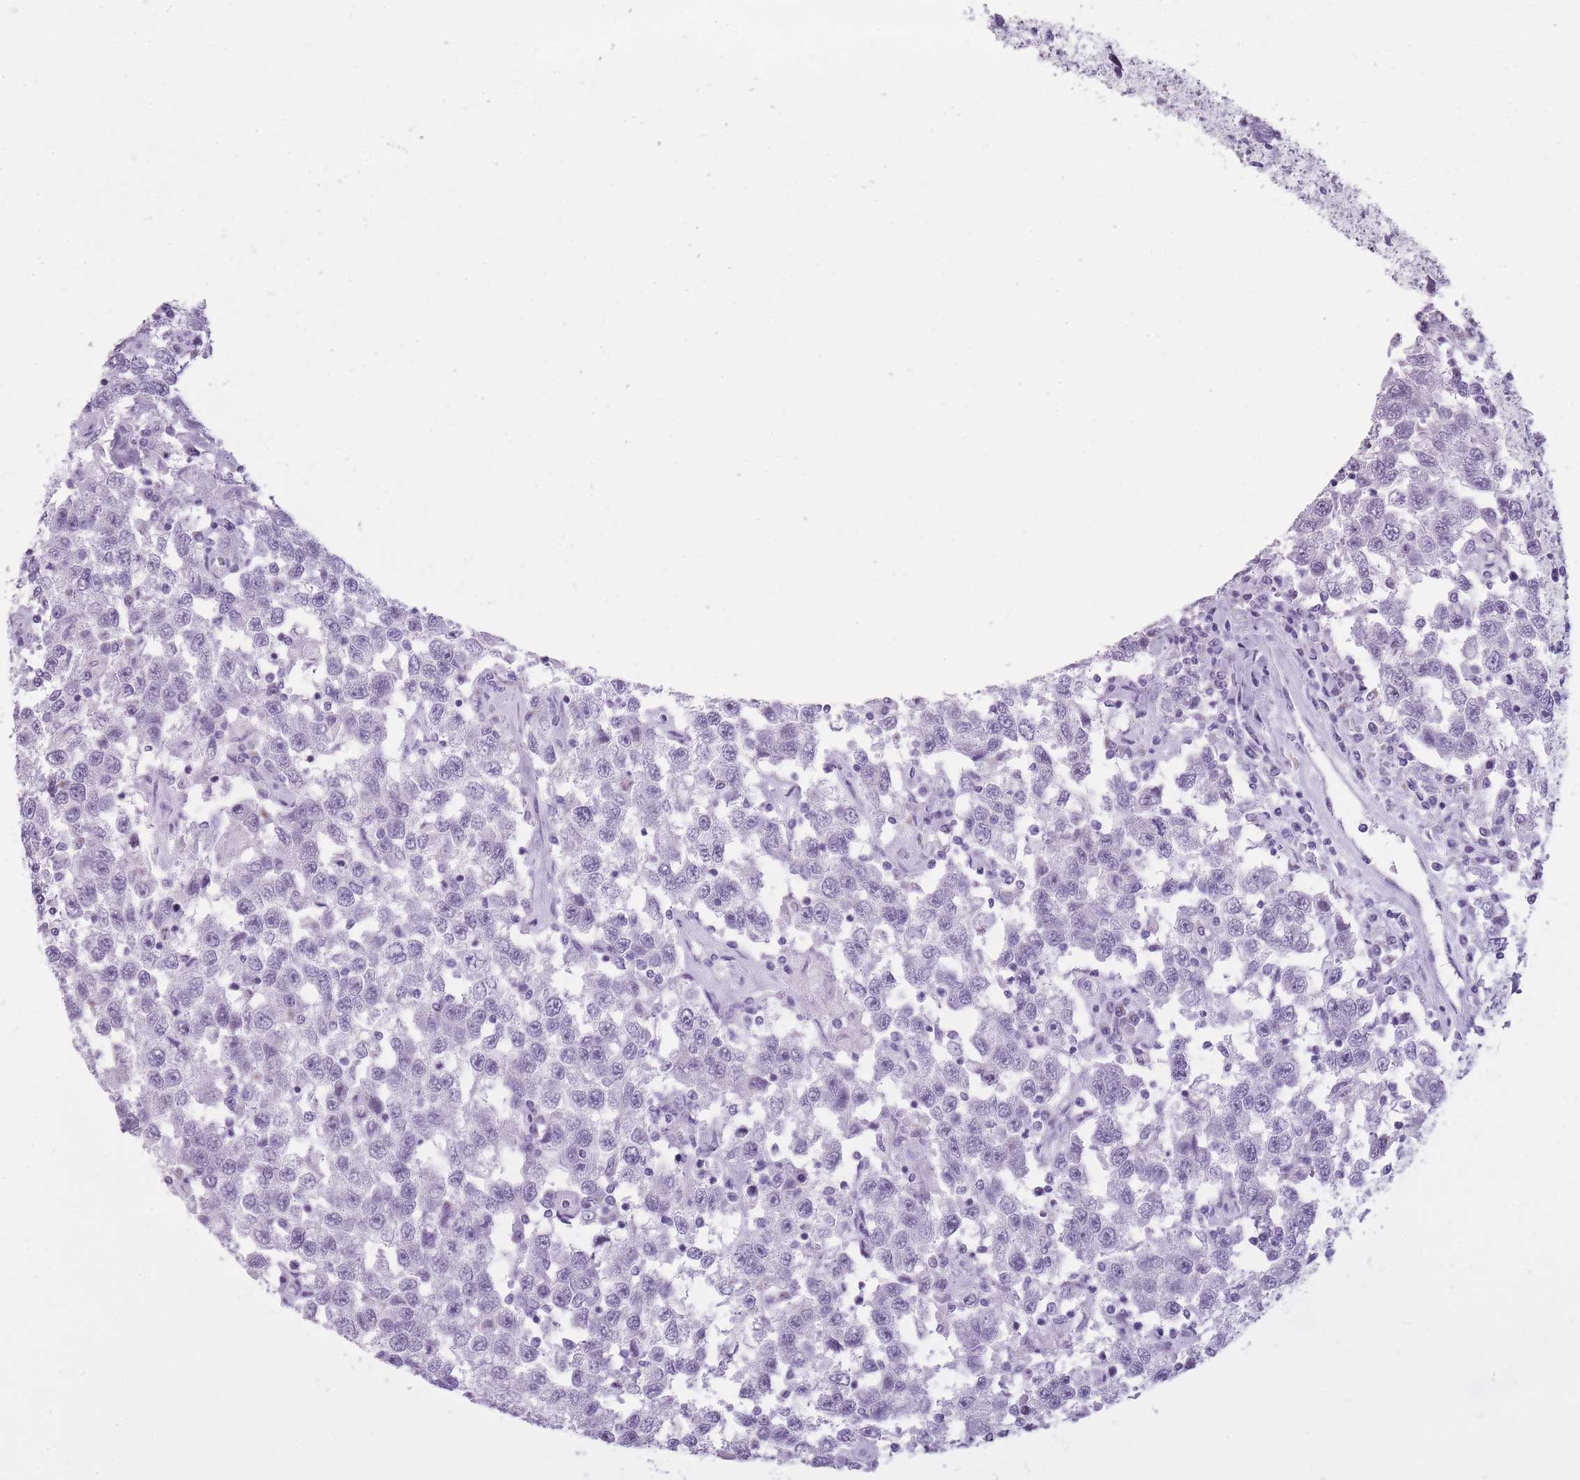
{"staining": {"intensity": "negative", "quantity": "none", "location": "none"}, "tissue": "testis cancer", "cell_type": "Tumor cells", "image_type": "cancer", "snomed": [{"axis": "morphology", "description": "Seminoma, NOS"}, {"axis": "topography", "description": "Testis"}], "caption": "Immunohistochemistry (IHC) of human testis seminoma displays no positivity in tumor cells.", "gene": "GOLGA6D", "patient": {"sex": "male", "age": 41}}